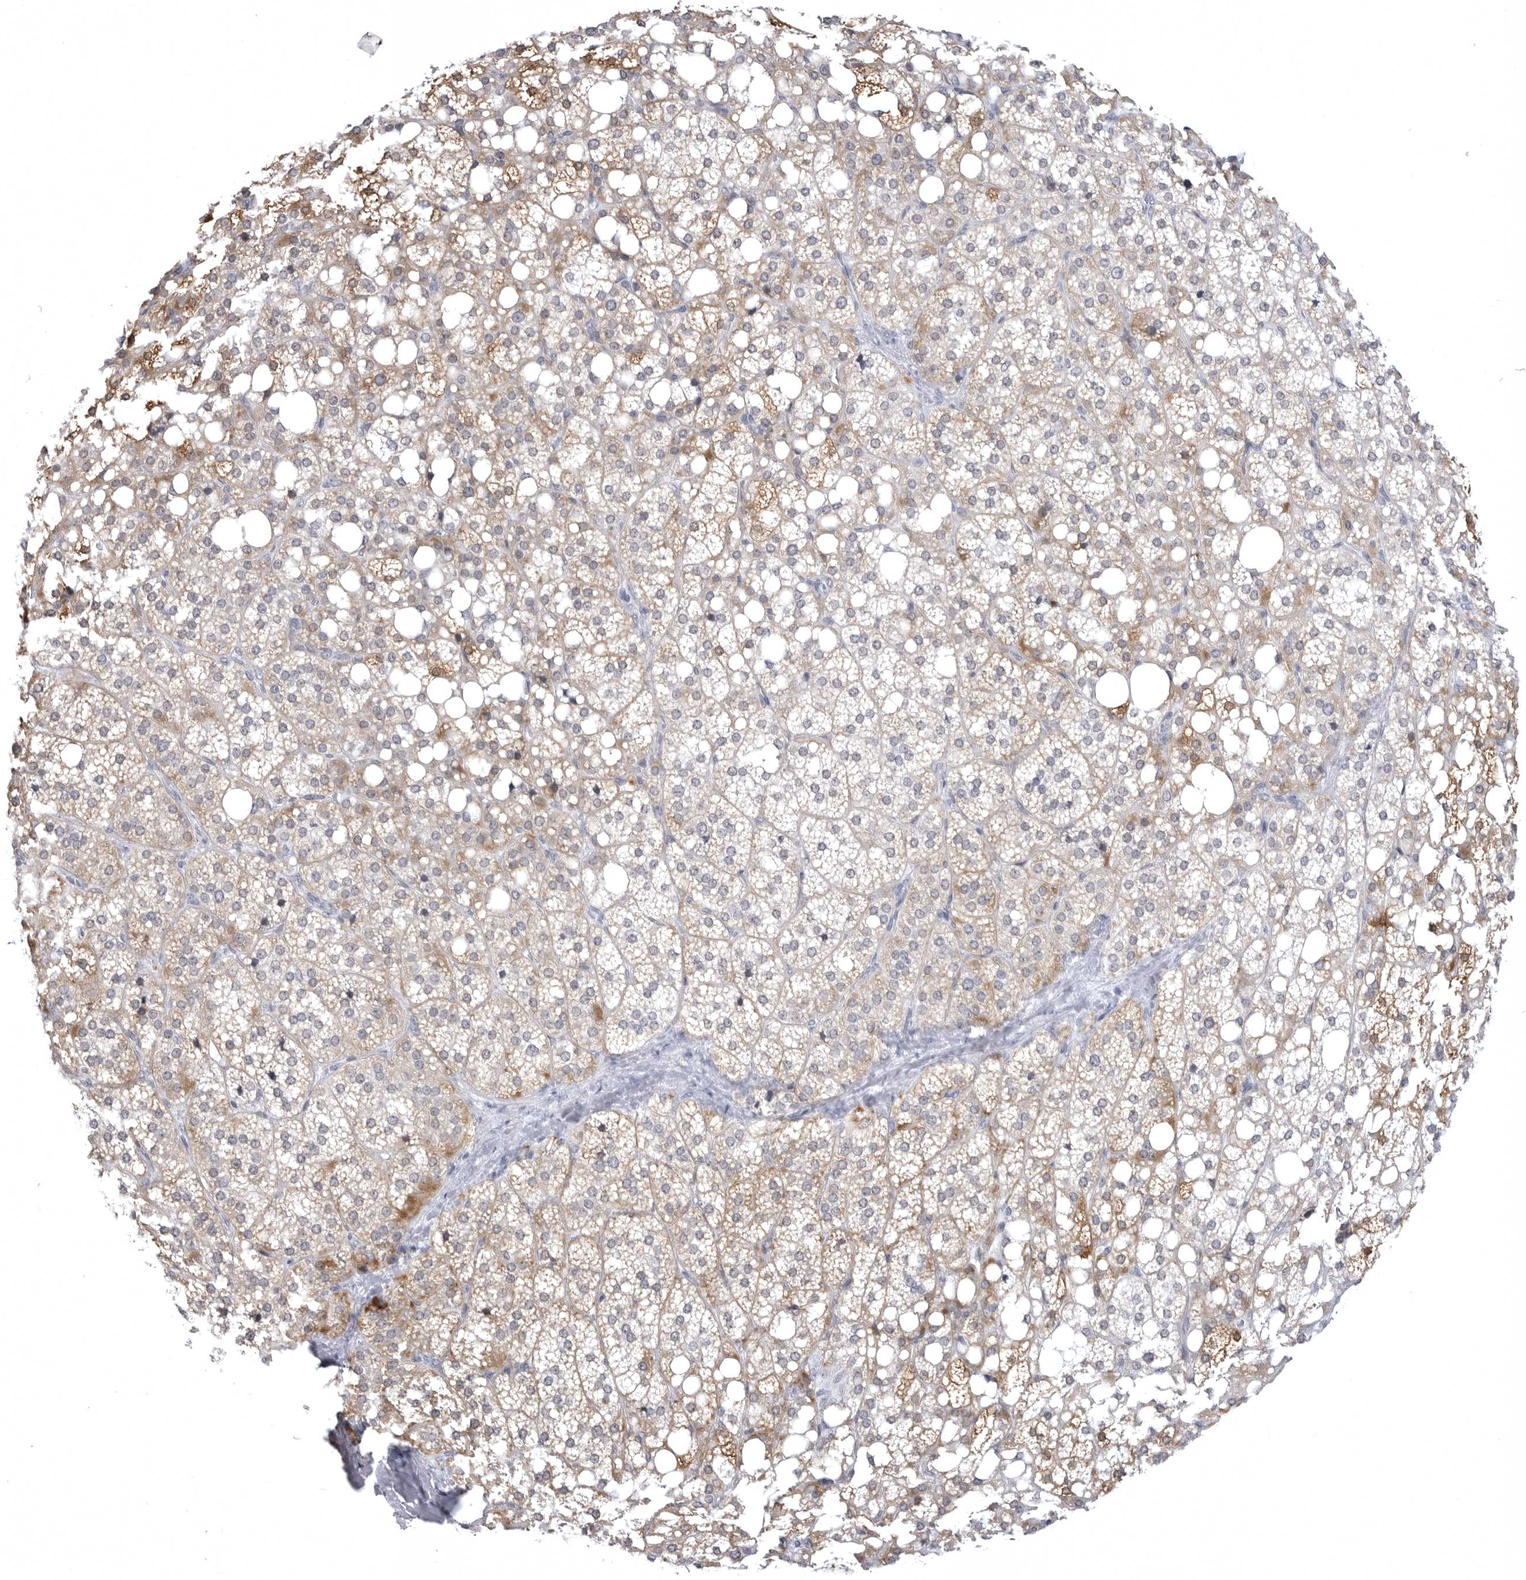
{"staining": {"intensity": "moderate", "quantity": "25%-75%", "location": "cytoplasmic/membranous"}, "tissue": "adrenal gland", "cell_type": "Glandular cells", "image_type": "normal", "snomed": [{"axis": "morphology", "description": "Normal tissue, NOS"}, {"axis": "topography", "description": "Adrenal gland"}], "caption": "Immunohistochemical staining of benign adrenal gland shows medium levels of moderate cytoplasmic/membranous expression in approximately 25%-75% of glandular cells. Ihc stains the protein in brown and the nuclei are stained blue.", "gene": "STAP2", "patient": {"sex": "female", "age": 59}}